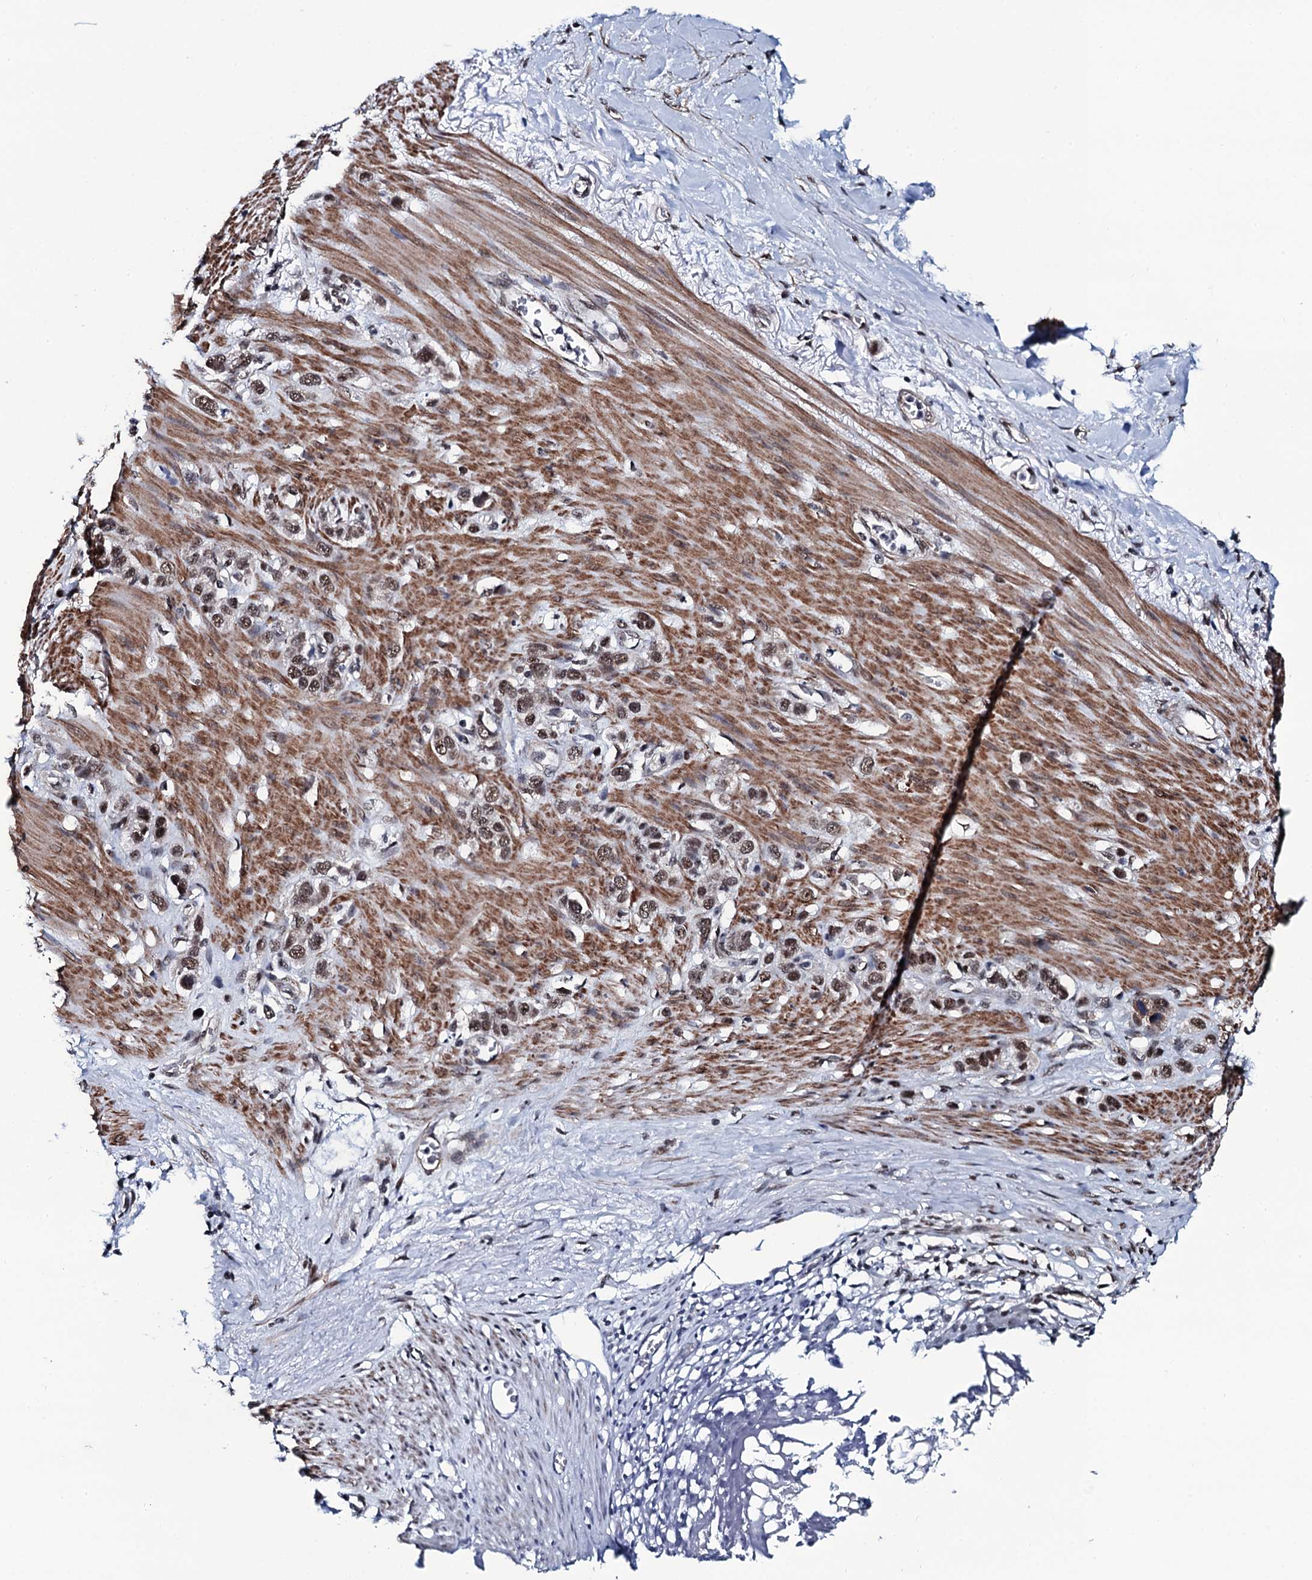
{"staining": {"intensity": "moderate", "quantity": ">75%", "location": "nuclear"}, "tissue": "stomach cancer", "cell_type": "Tumor cells", "image_type": "cancer", "snomed": [{"axis": "morphology", "description": "Adenocarcinoma, NOS"}, {"axis": "morphology", "description": "Adenocarcinoma, High grade"}, {"axis": "topography", "description": "Stomach, upper"}, {"axis": "topography", "description": "Stomach, lower"}], "caption": "This is an image of immunohistochemistry (IHC) staining of stomach adenocarcinoma, which shows moderate positivity in the nuclear of tumor cells.", "gene": "CWC15", "patient": {"sex": "female", "age": 65}}